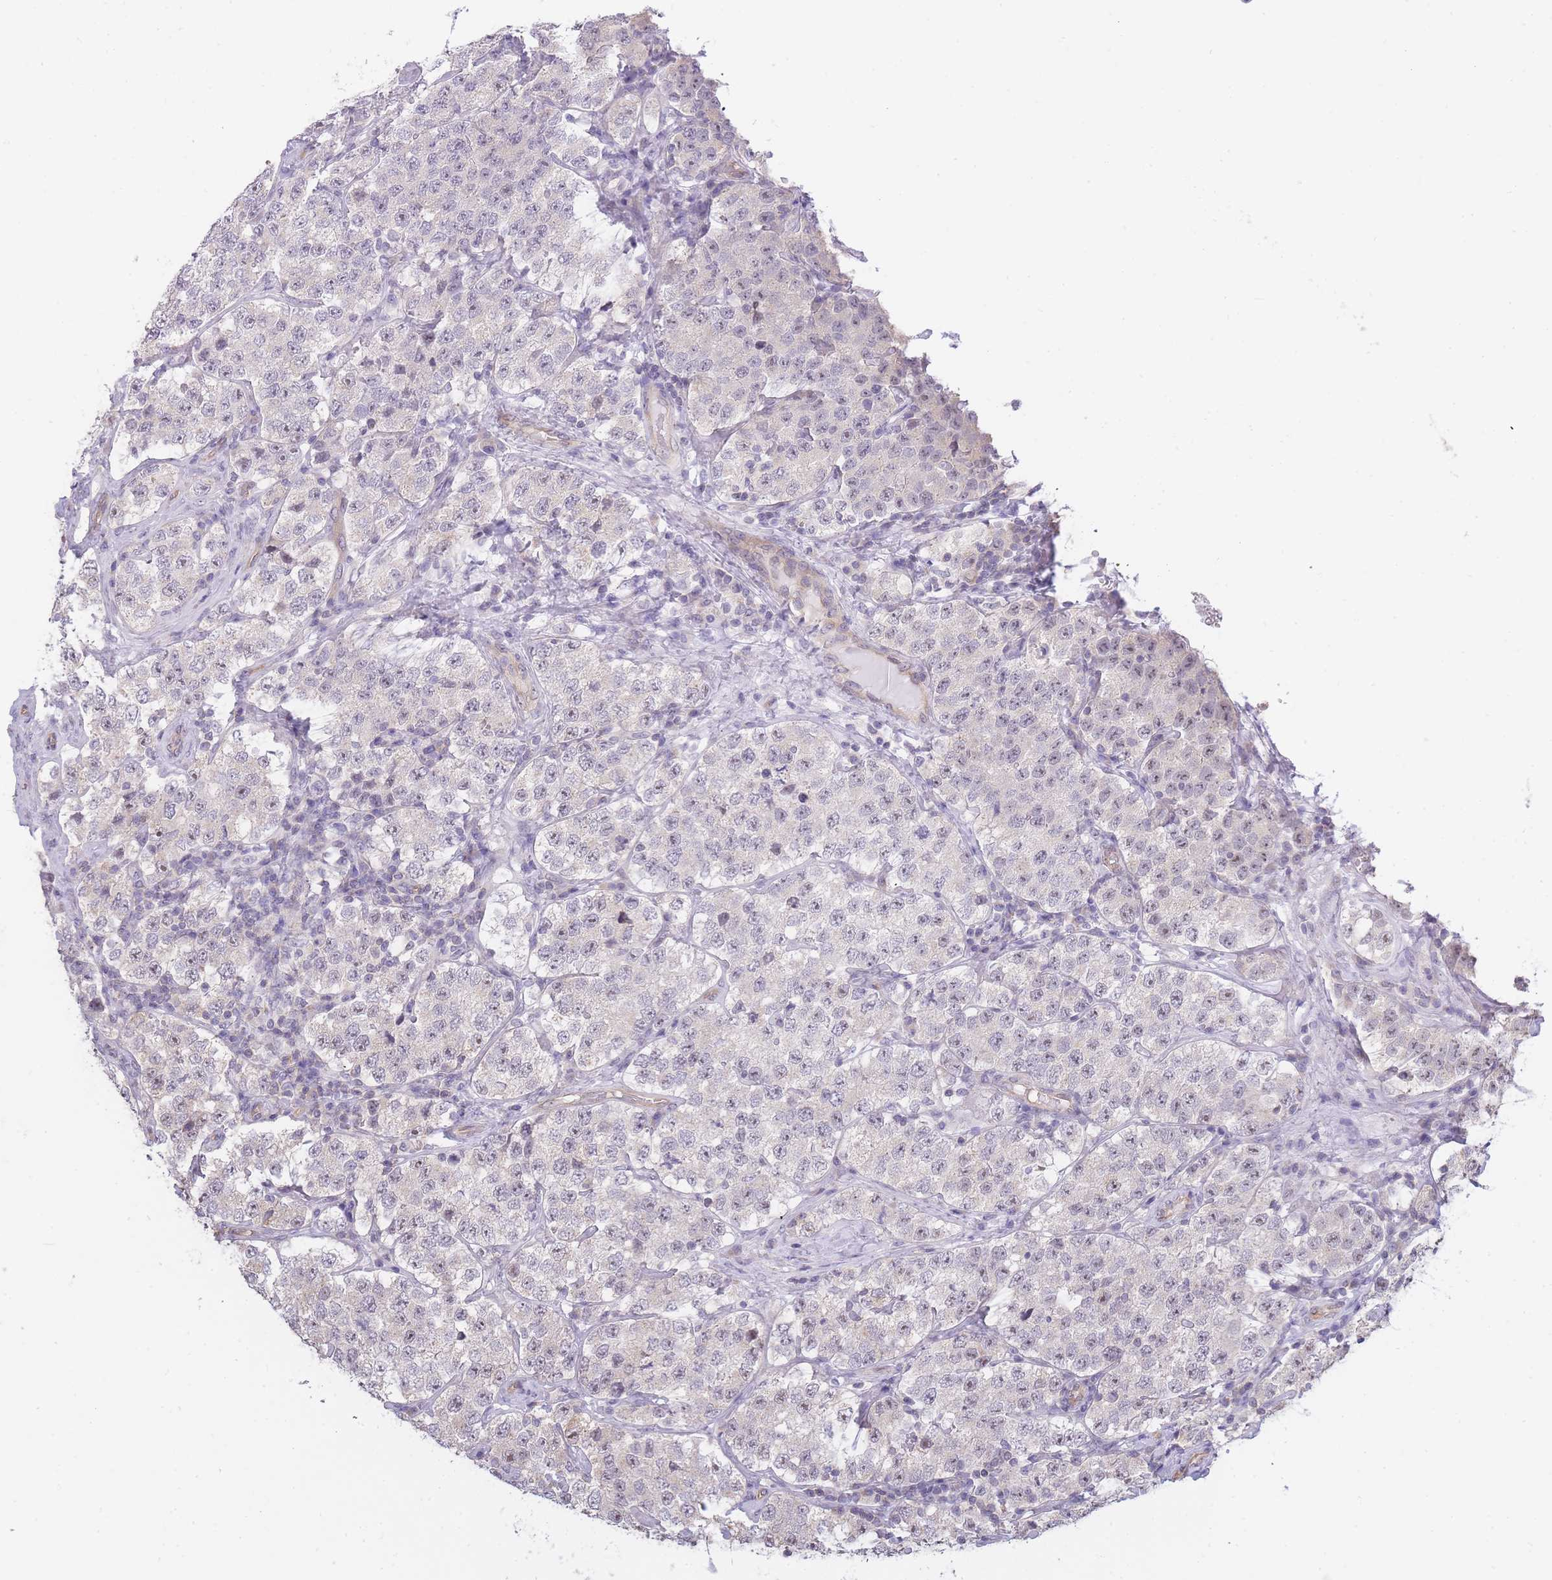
{"staining": {"intensity": "negative", "quantity": "none", "location": "none"}, "tissue": "testis cancer", "cell_type": "Tumor cells", "image_type": "cancer", "snomed": [{"axis": "morphology", "description": "Seminoma, NOS"}, {"axis": "topography", "description": "Testis"}], "caption": "Tumor cells show no significant expression in seminoma (testis).", "gene": "C19orf25", "patient": {"sex": "male", "age": 34}}